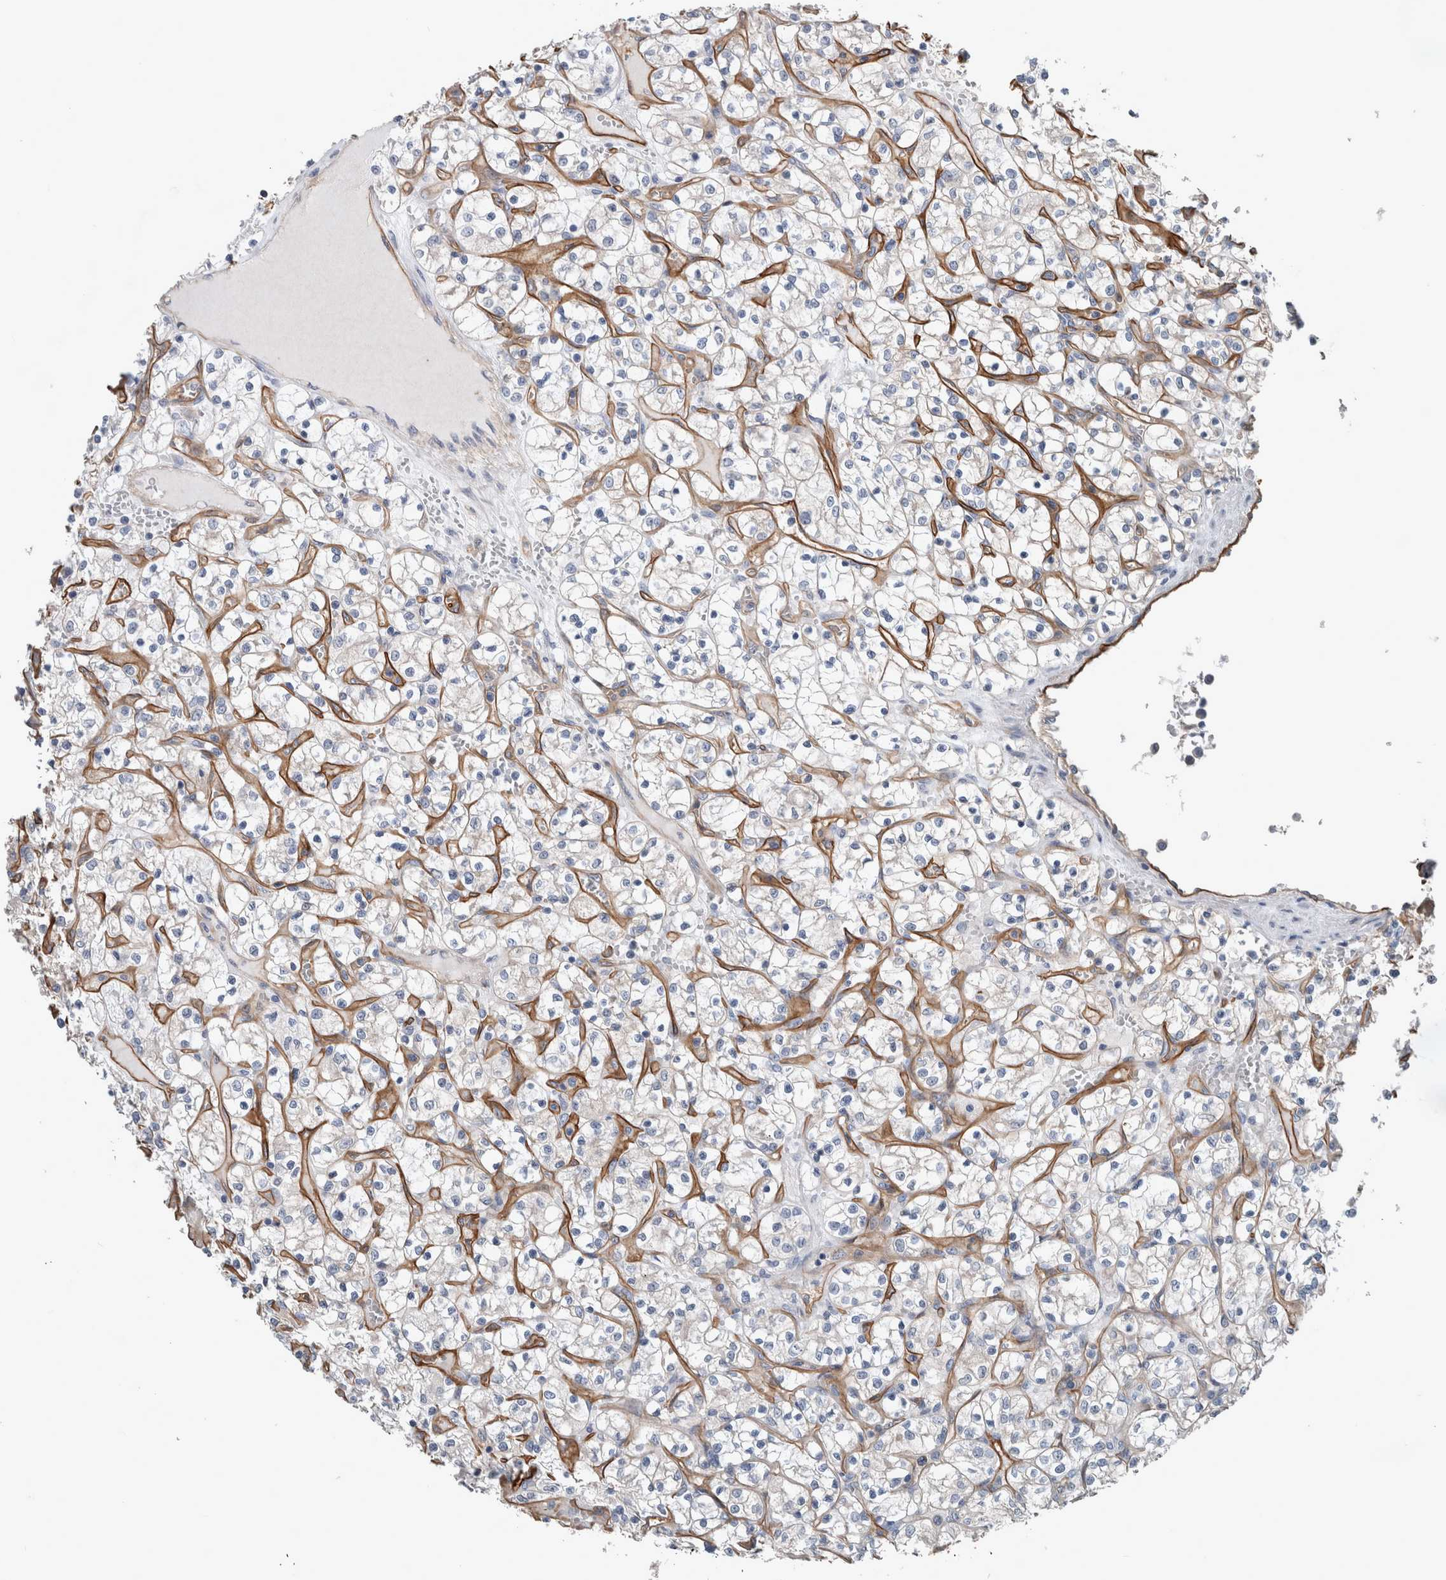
{"staining": {"intensity": "negative", "quantity": "none", "location": "none"}, "tissue": "renal cancer", "cell_type": "Tumor cells", "image_type": "cancer", "snomed": [{"axis": "morphology", "description": "Adenocarcinoma, NOS"}, {"axis": "topography", "description": "Kidney"}], "caption": "Renal cancer (adenocarcinoma) was stained to show a protein in brown. There is no significant staining in tumor cells.", "gene": "BCAM", "patient": {"sex": "female", "age": 69}}